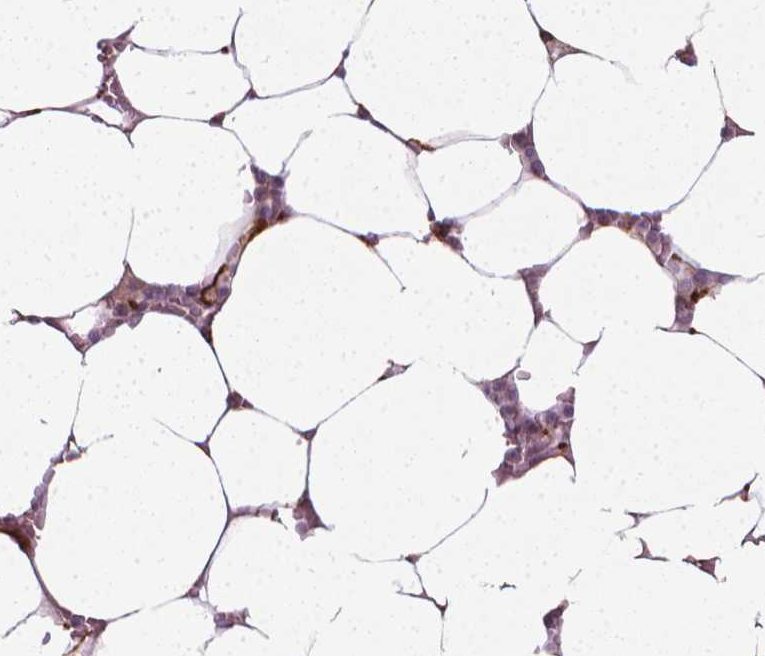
{"staining": {"intensity": "moderate", "quantity": "25%-75%", "location": "cytoplasmic/membranous"}, "tissue": "bone marrow", "cell_type": "Hematopoietic cells", "image_type": "normal", "snomed": [{"axis": "morphology", "description": "Normal tissue, NOS"}, {"axis": "topography", "description": "Bone marrow"}], "caption": "The histopathology image displays staining of unremarkable bone marrow, revealing moderate cytoplasmic/membranous protein positivity (brown color) within hematopoietic cells. (Stains: DAB (3,3'-diaminobenzidine) in brown, nuclei in blue, Microscopy: brightfield microscopy at high magnification).", "gene": "PRAG1", "patient": {"sex": "female", "age": 52}}